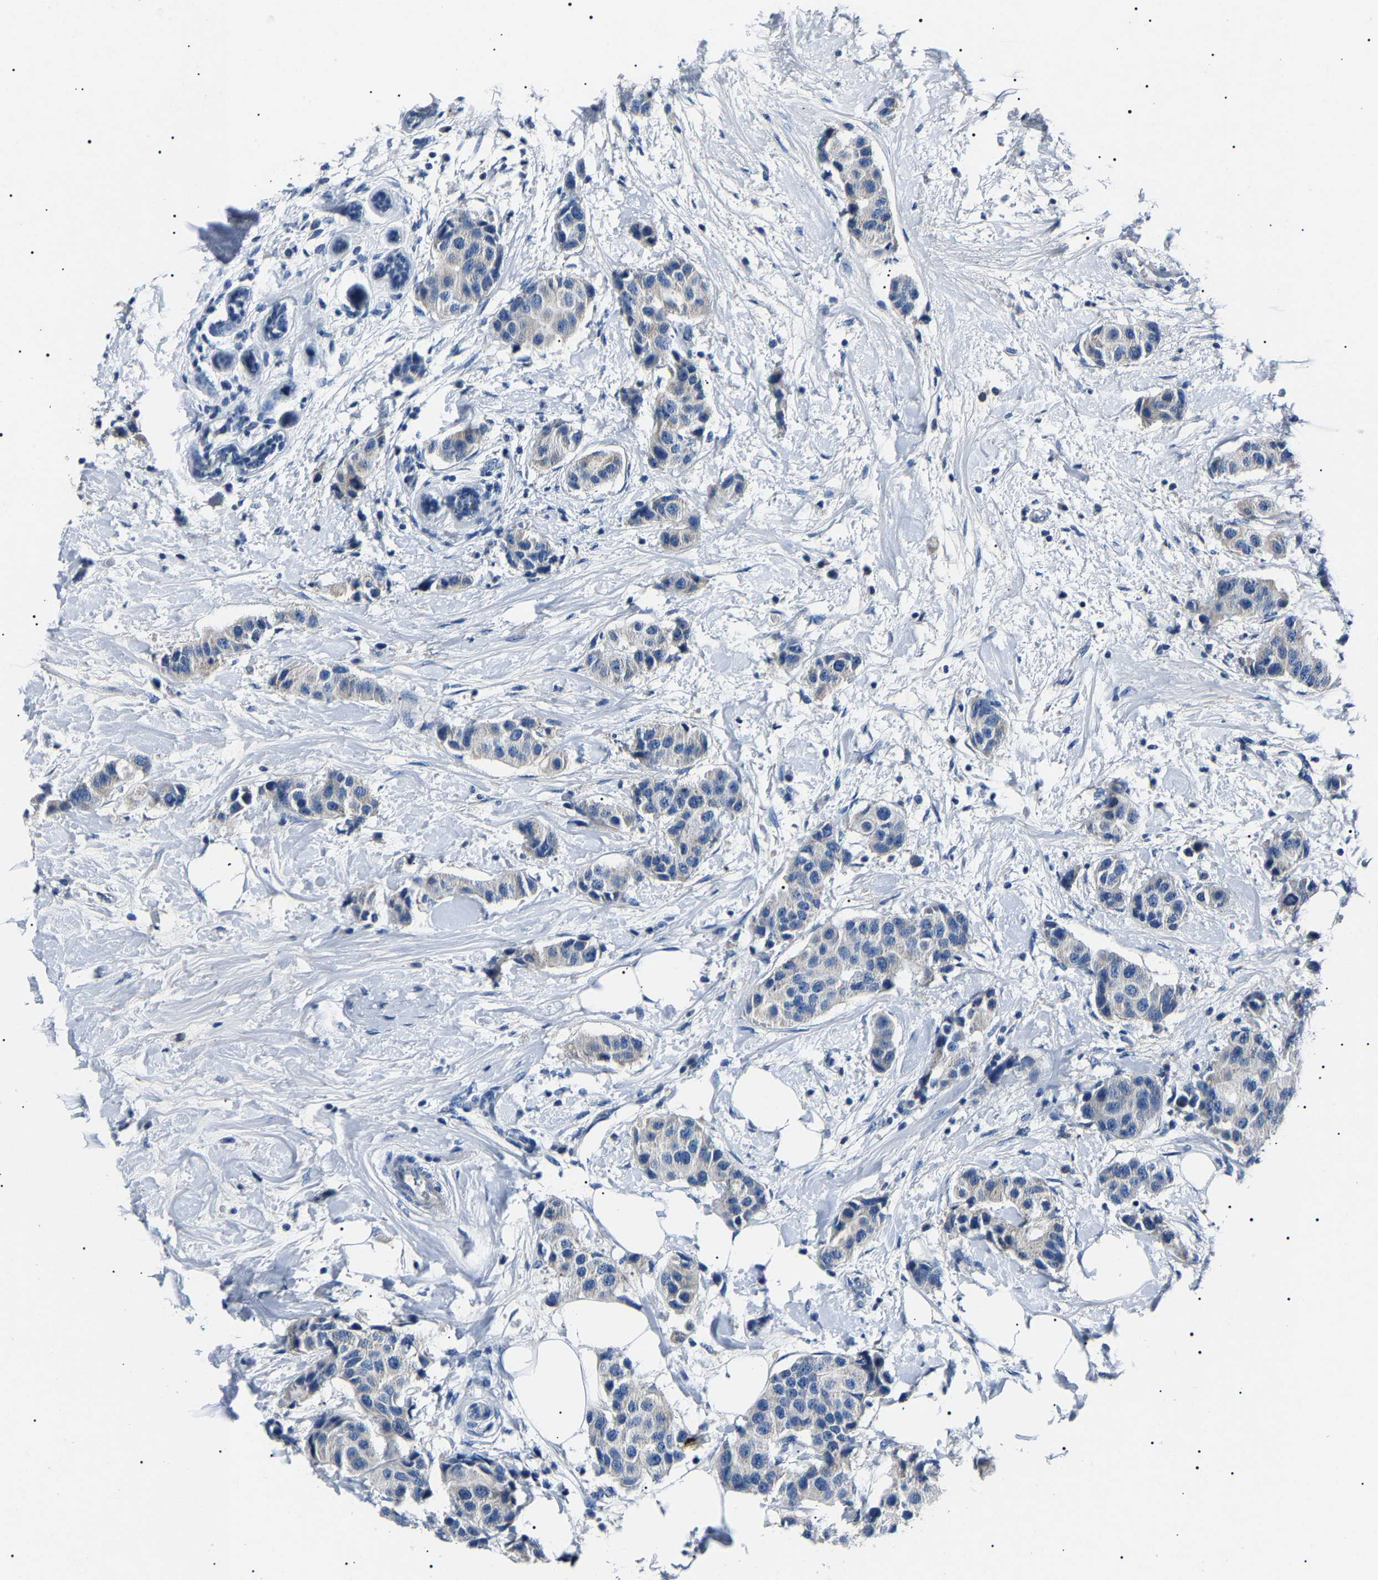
{"staining": {"intensity": "negative", "quantity": "none", "location": "none"}, "tissue": "breast cancer", "cell_type": "Tumor cells", "image_type": "cancer", "snomed": [{"axis": "morphology", "description": "Normal tissue, NOS"}, {"axis": "morphology", "description": "Duct carcinoma"}, {"axis": "topography", "description": "Breast"}], "caption": "DAB (3,3'-diaminobenzidine) immunohistochemical staining of human breast cancer (invasive ductal carcinoma) shows no significant expression in tumor cells.", "gene": "KLK15", "patient": {"sex": "female", "age": 39}}